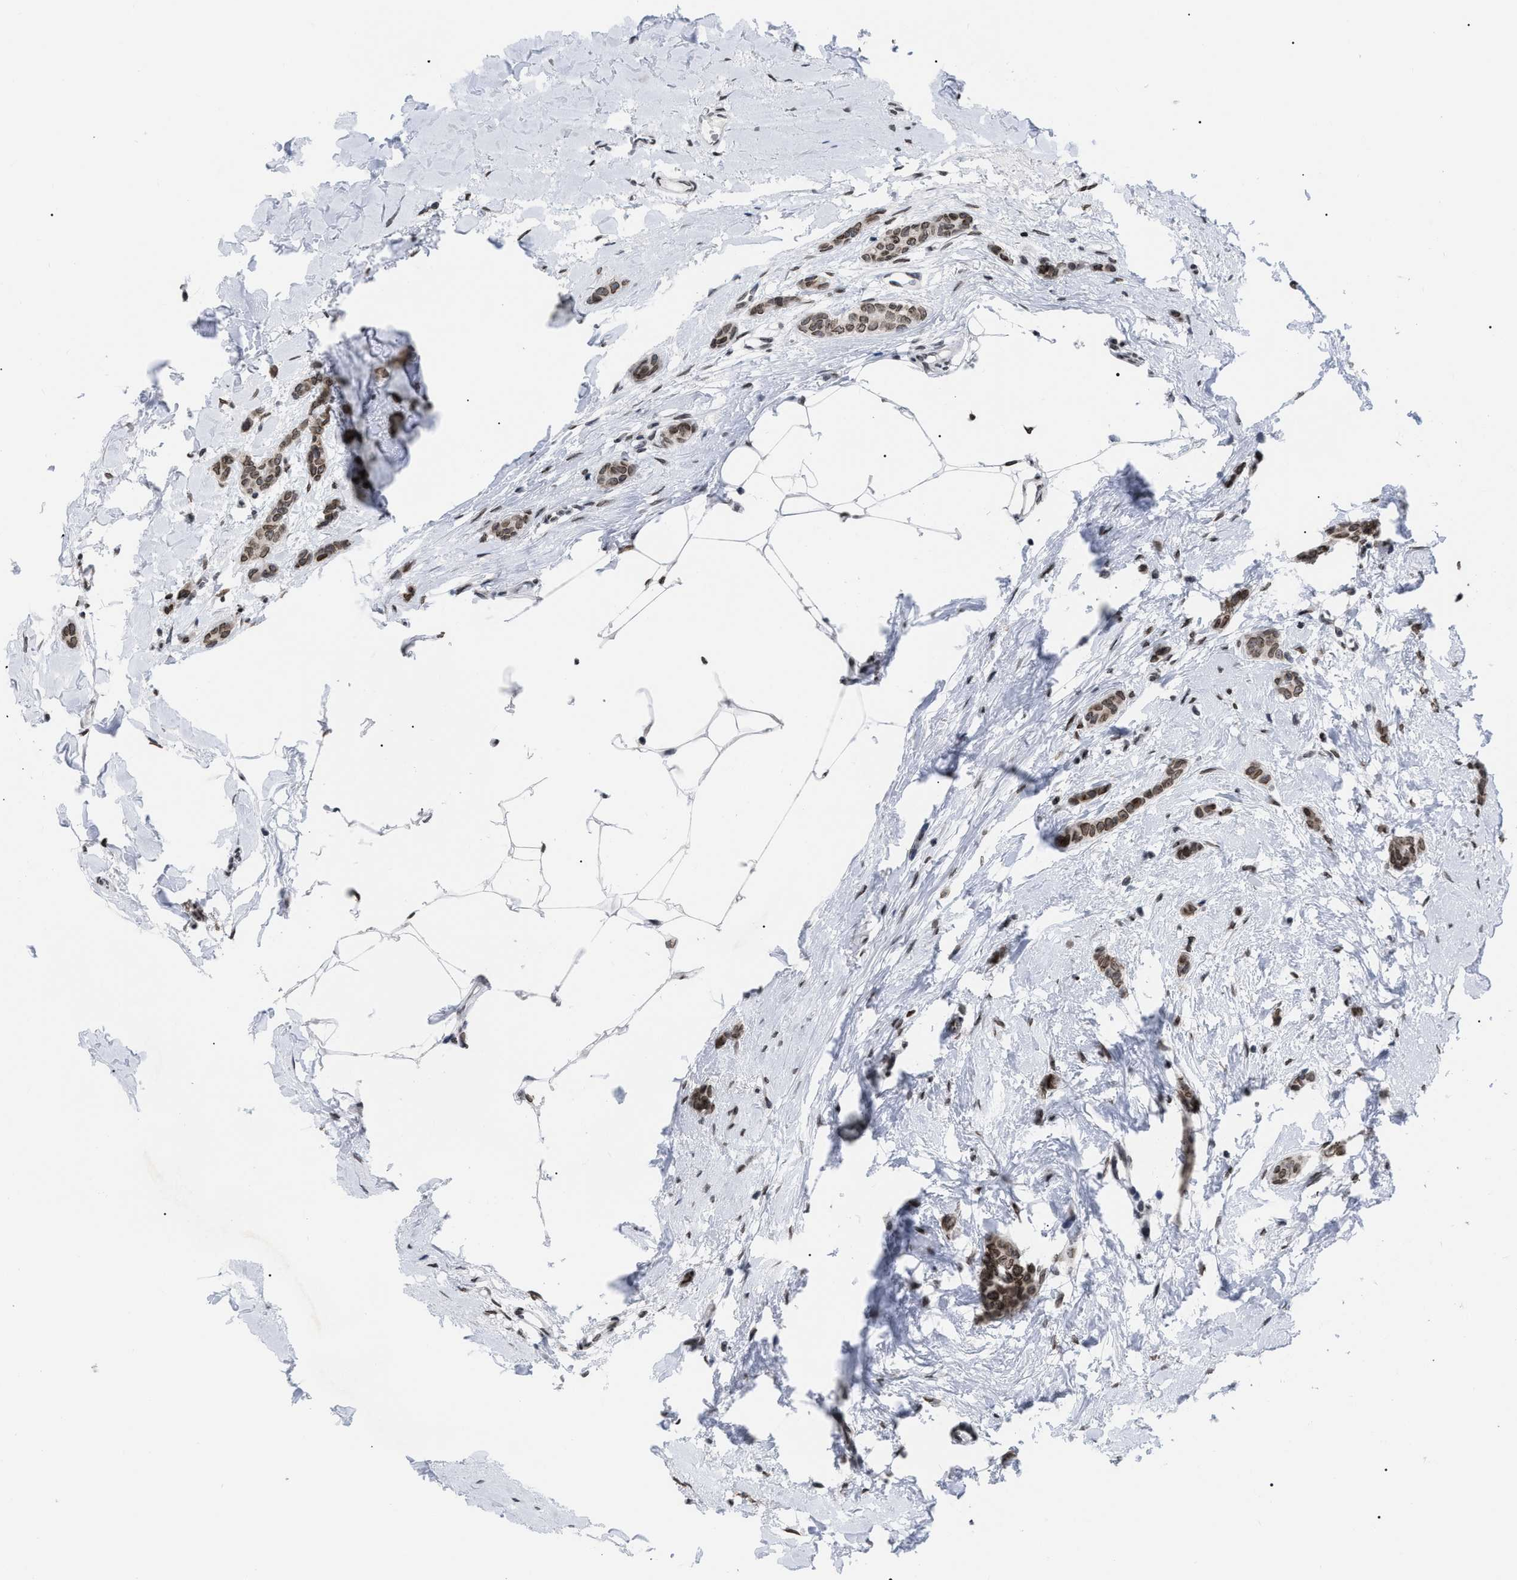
{"staining": {"intensity": "moderate", "quantity": ">75%", "location": "nuclear"}, "tissue": "breast cancer", "cell_type": "Tumor cells", "image_type": "cancer", "snomed": [{"axis": "morphology", "description": "Lobular carcinoma"}, {"axis": "topography", "description": "Skin"}, {"axis": "topography", "description": "Breast"}], "caption": "Lobular carcinoma (breast) stained for a protein (brown) displays moderate nuclear positive staining in approximately >75% of tumor cells.", "gene": "TPR", "patient": {"sex": "female", "age": 46}}